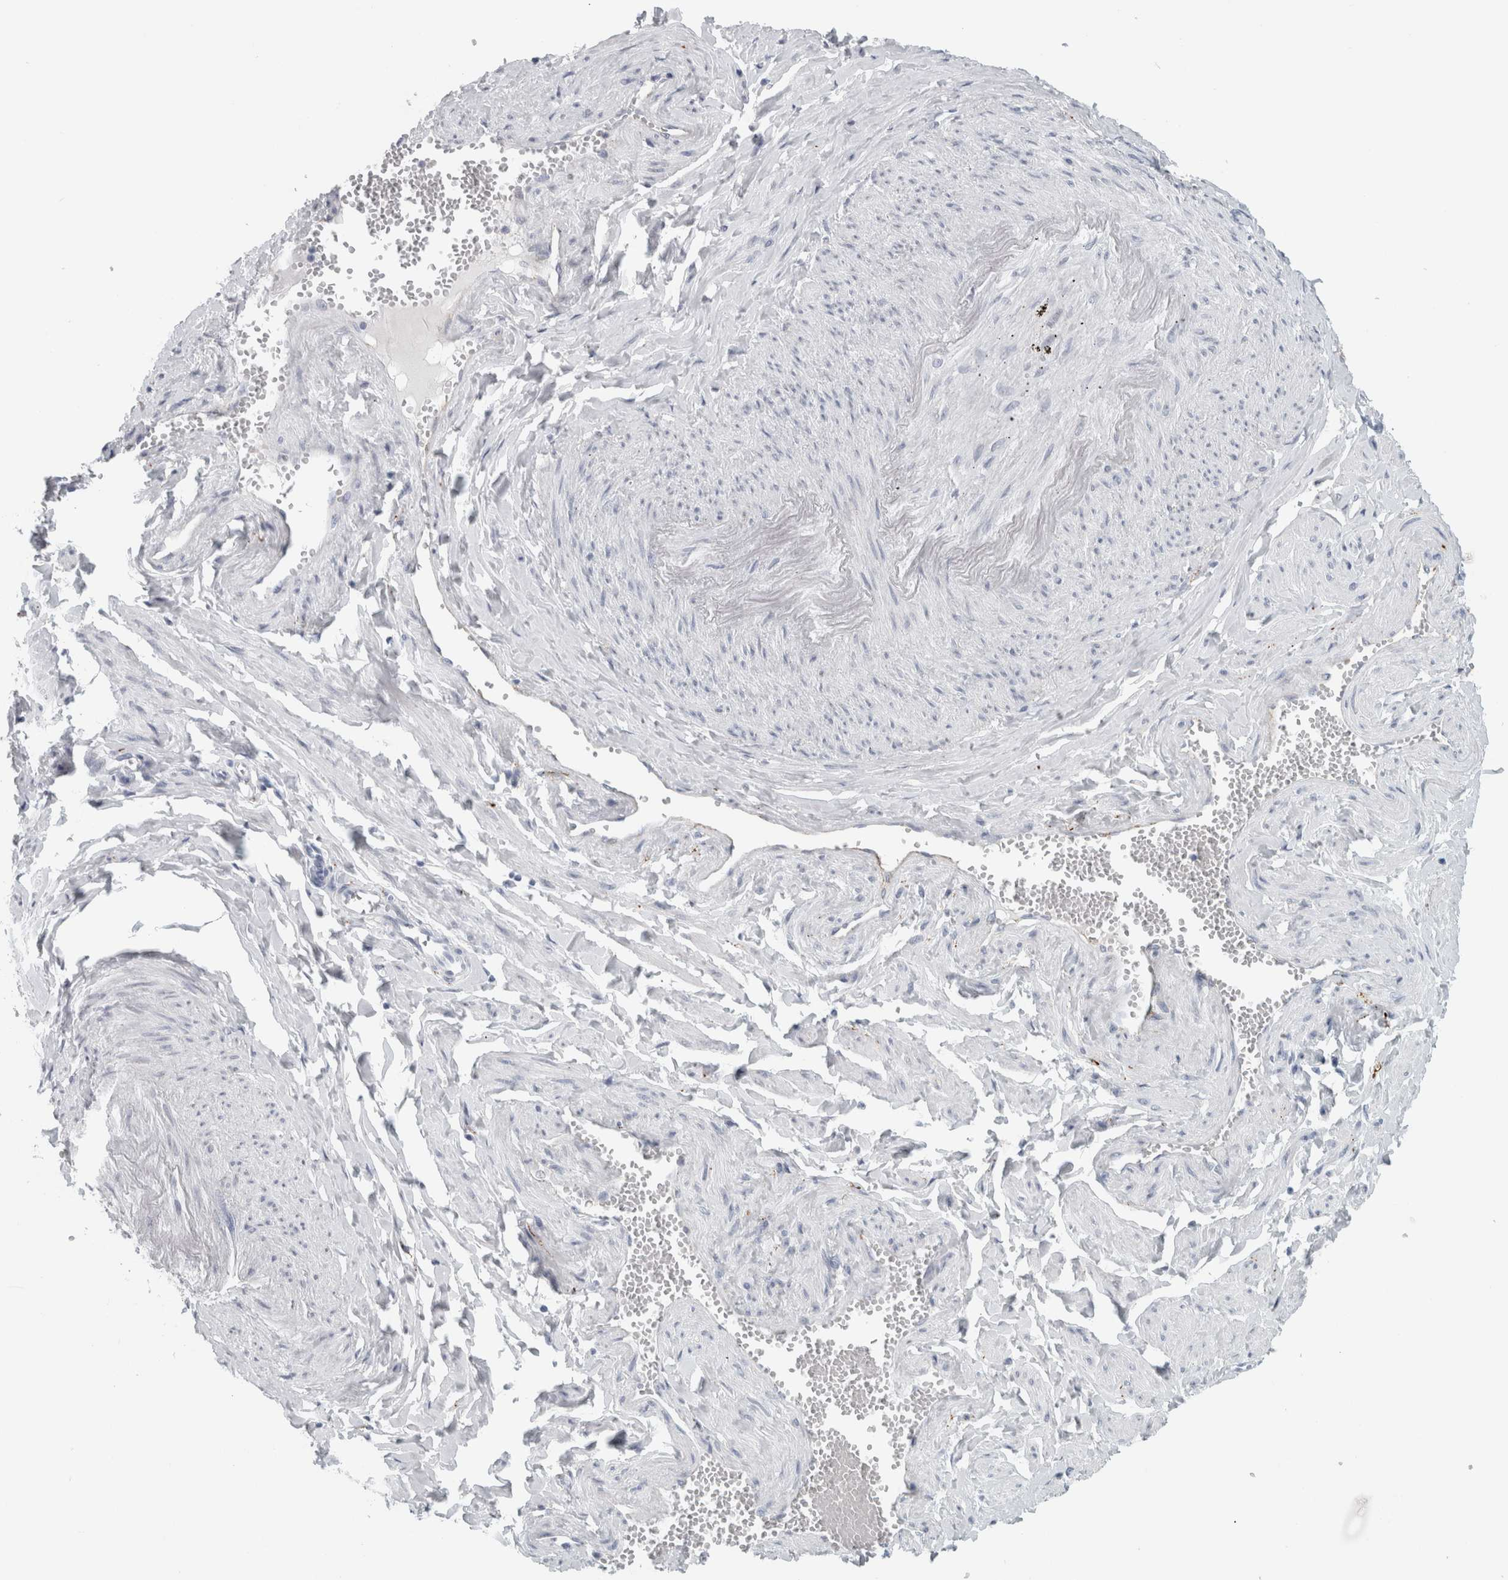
{"staining": {"intensity": "negative", "quantity": "none", "location": "none"}, "tissue": "adipose tissue", "cell_type": "Adipocytes", "image_type": "normal", "snomed": [{"axis": "morphology", "description": "Normal tissue, NOS"}, {"axis": "topography", "description": "Vascular tissue"}, {"axis": "topography", "description": "Fallopian tube"}, {"axis": "topography", "description": "Ovary"}], "caption": "A histopathology image of adipose tissue stained for a protein demonstrates no brown staining in adipocytes.", "gene": "CPE", "patient": {"sex": "female", "age": 67}}